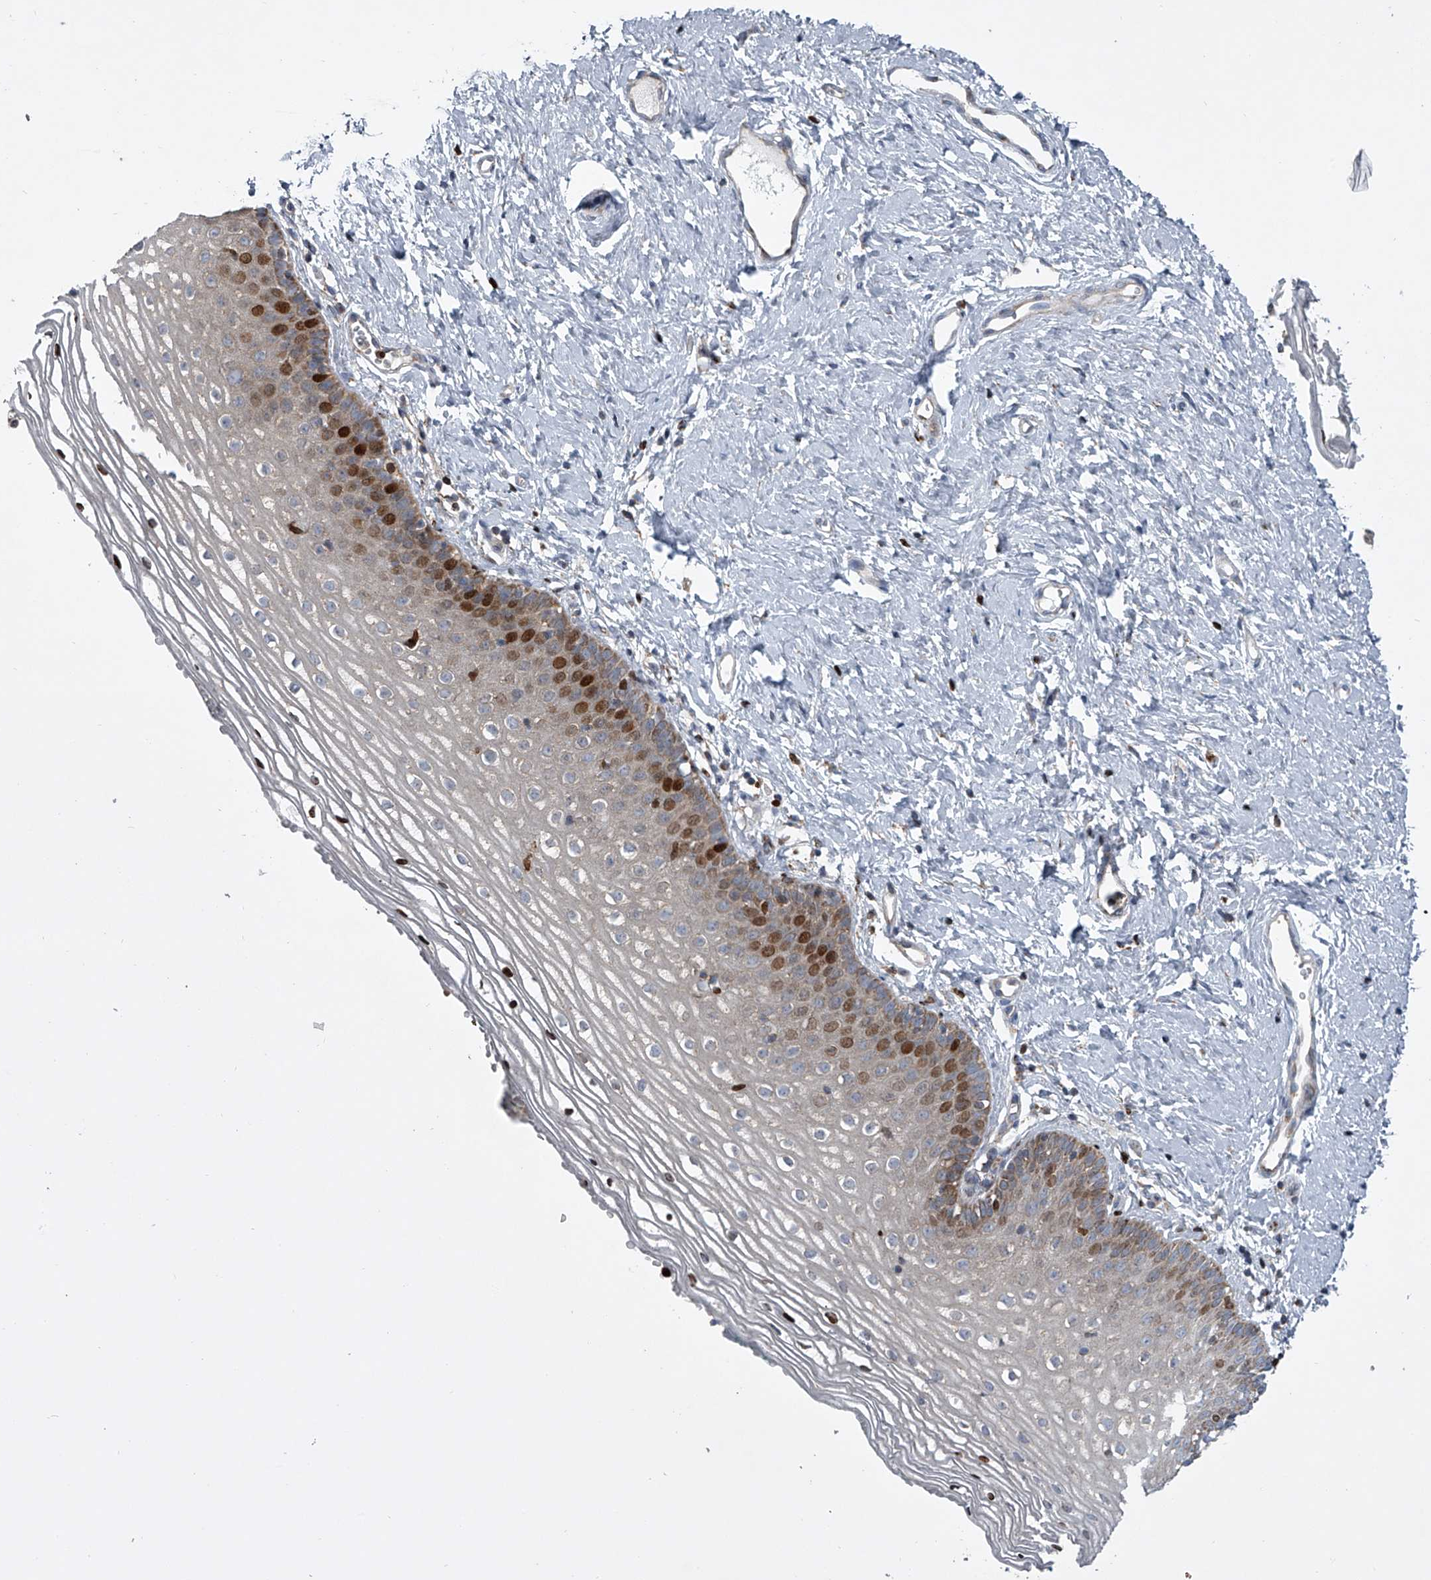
{"staining": {"intensity": "strong", "quantity": "<25%", "location": "cytoplasmic/membranous,nuclear"}, "tissue": "vagina", "cell_type": "Squamous epithelial cells", "image_type": "normal", "snomed": [{"axis": "morphology", "description": "Normal tissue, NOS"}, {"axis": "topography", "description": "Vagina"}], "caption": "Vagina stained with DAB immunohistochemistry (IHC) exhibits medium levels of strong cytoplasmic/membranous,nuclear positivity in approximately <25% of squamous epithelial cells.", "gene": "STRADA", "patient": {"sex": "female", "age": 32}}